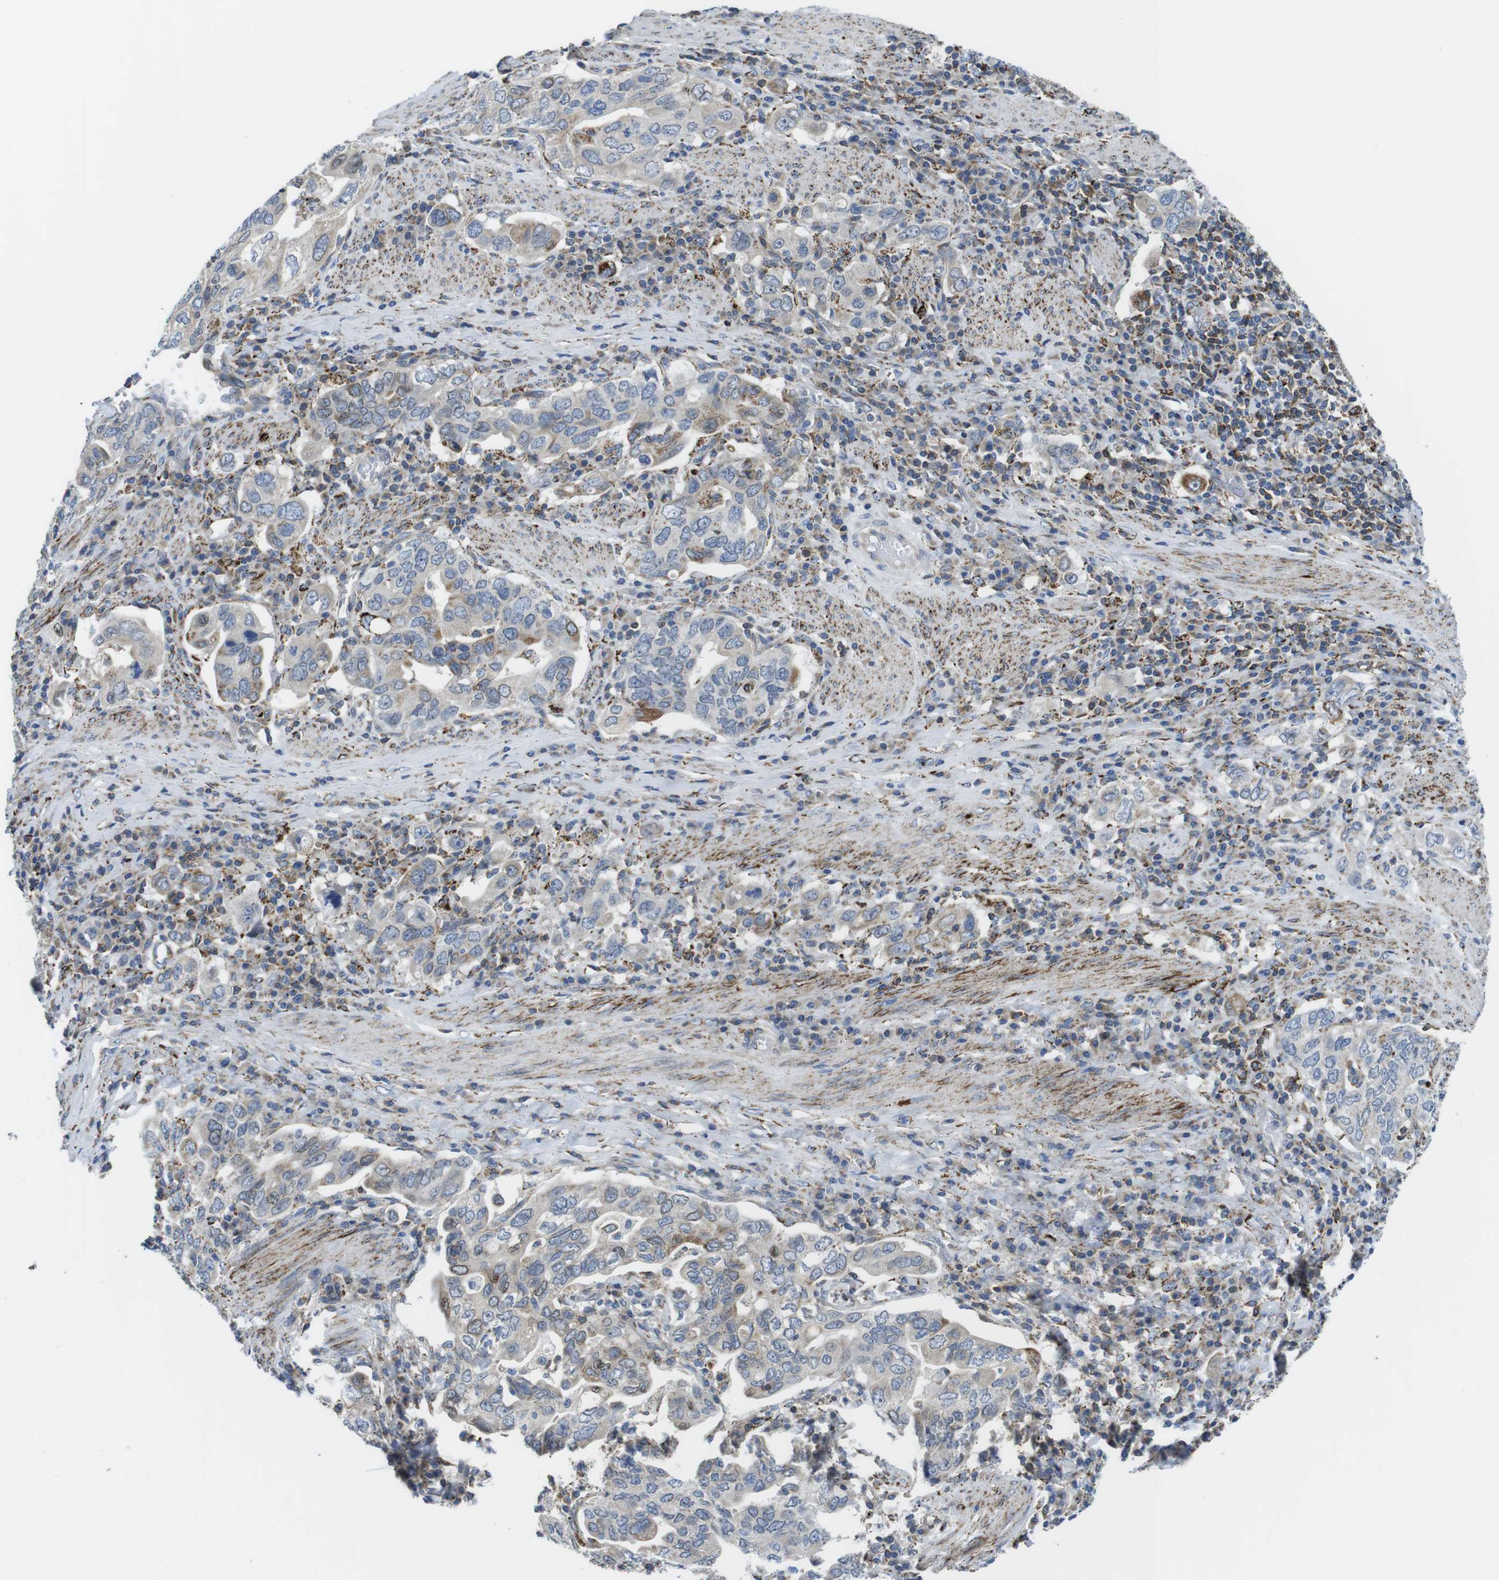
{"staining": {"intensity": "moderate", "quantity": "<25%", "location": "cytoplasmic/membranous"}, "tissue": "stomach cancer", "cell_type": "Tumor cells", "image_type": "cancer", "snomed": [{"axis": "morphology", "description": "Adenocarcinoma, NOS"}, {"axis": "topography", "description": "Stomach, upper"}], "caption": "Immunohistochemical staining of stomach cancer demonstrates moderate cytoplasmic/membranous protein staining in approximately <25% of tumor cells.", "gene": "KCNE3", "patient": {"sex": "male", "age": 62}}